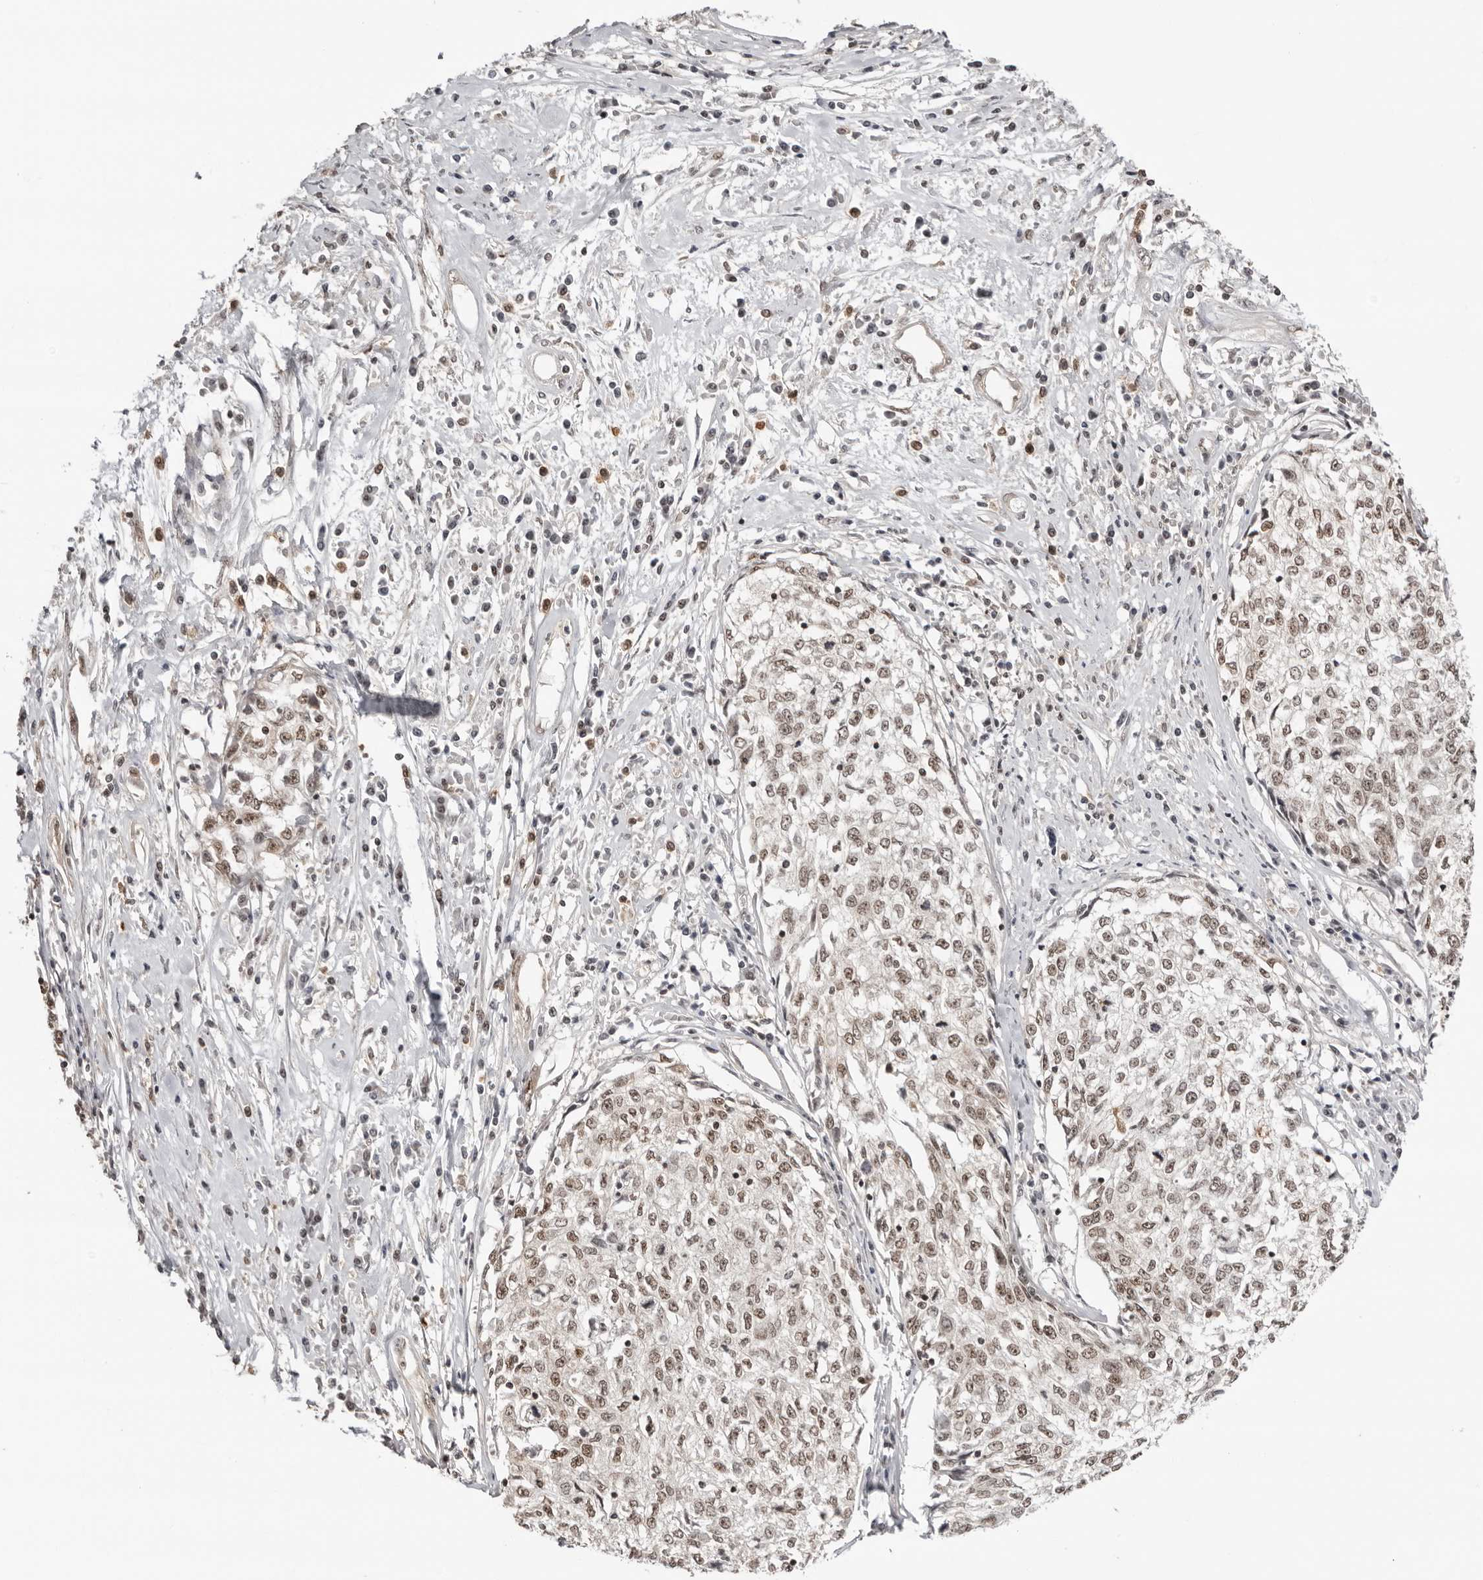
{"staining": {"intensity": "weak", "quantity": "25%-75%", "location": "nuclear"}, "tissue": "cervical cancer", "cell_type": "Tumor cells", "image_type": "cancer", "snomed": [{"axis": "morphology", "description": "Squamous cell carcinoma, NOS"}, {"axis": "topography", "description": "Cervix"}], "caption": "Immunohistochemistry photomicrograph of neoplastic tissue: cervical cancer stained using immunohistochemistry (IHC) demonstrates low levels of weak protein expression localized specifically in the nuclear of tumor cells, appearing as a nuclear brown color.", "gene": "SDE2", "patient": {"sex": "female", "age": 57}}